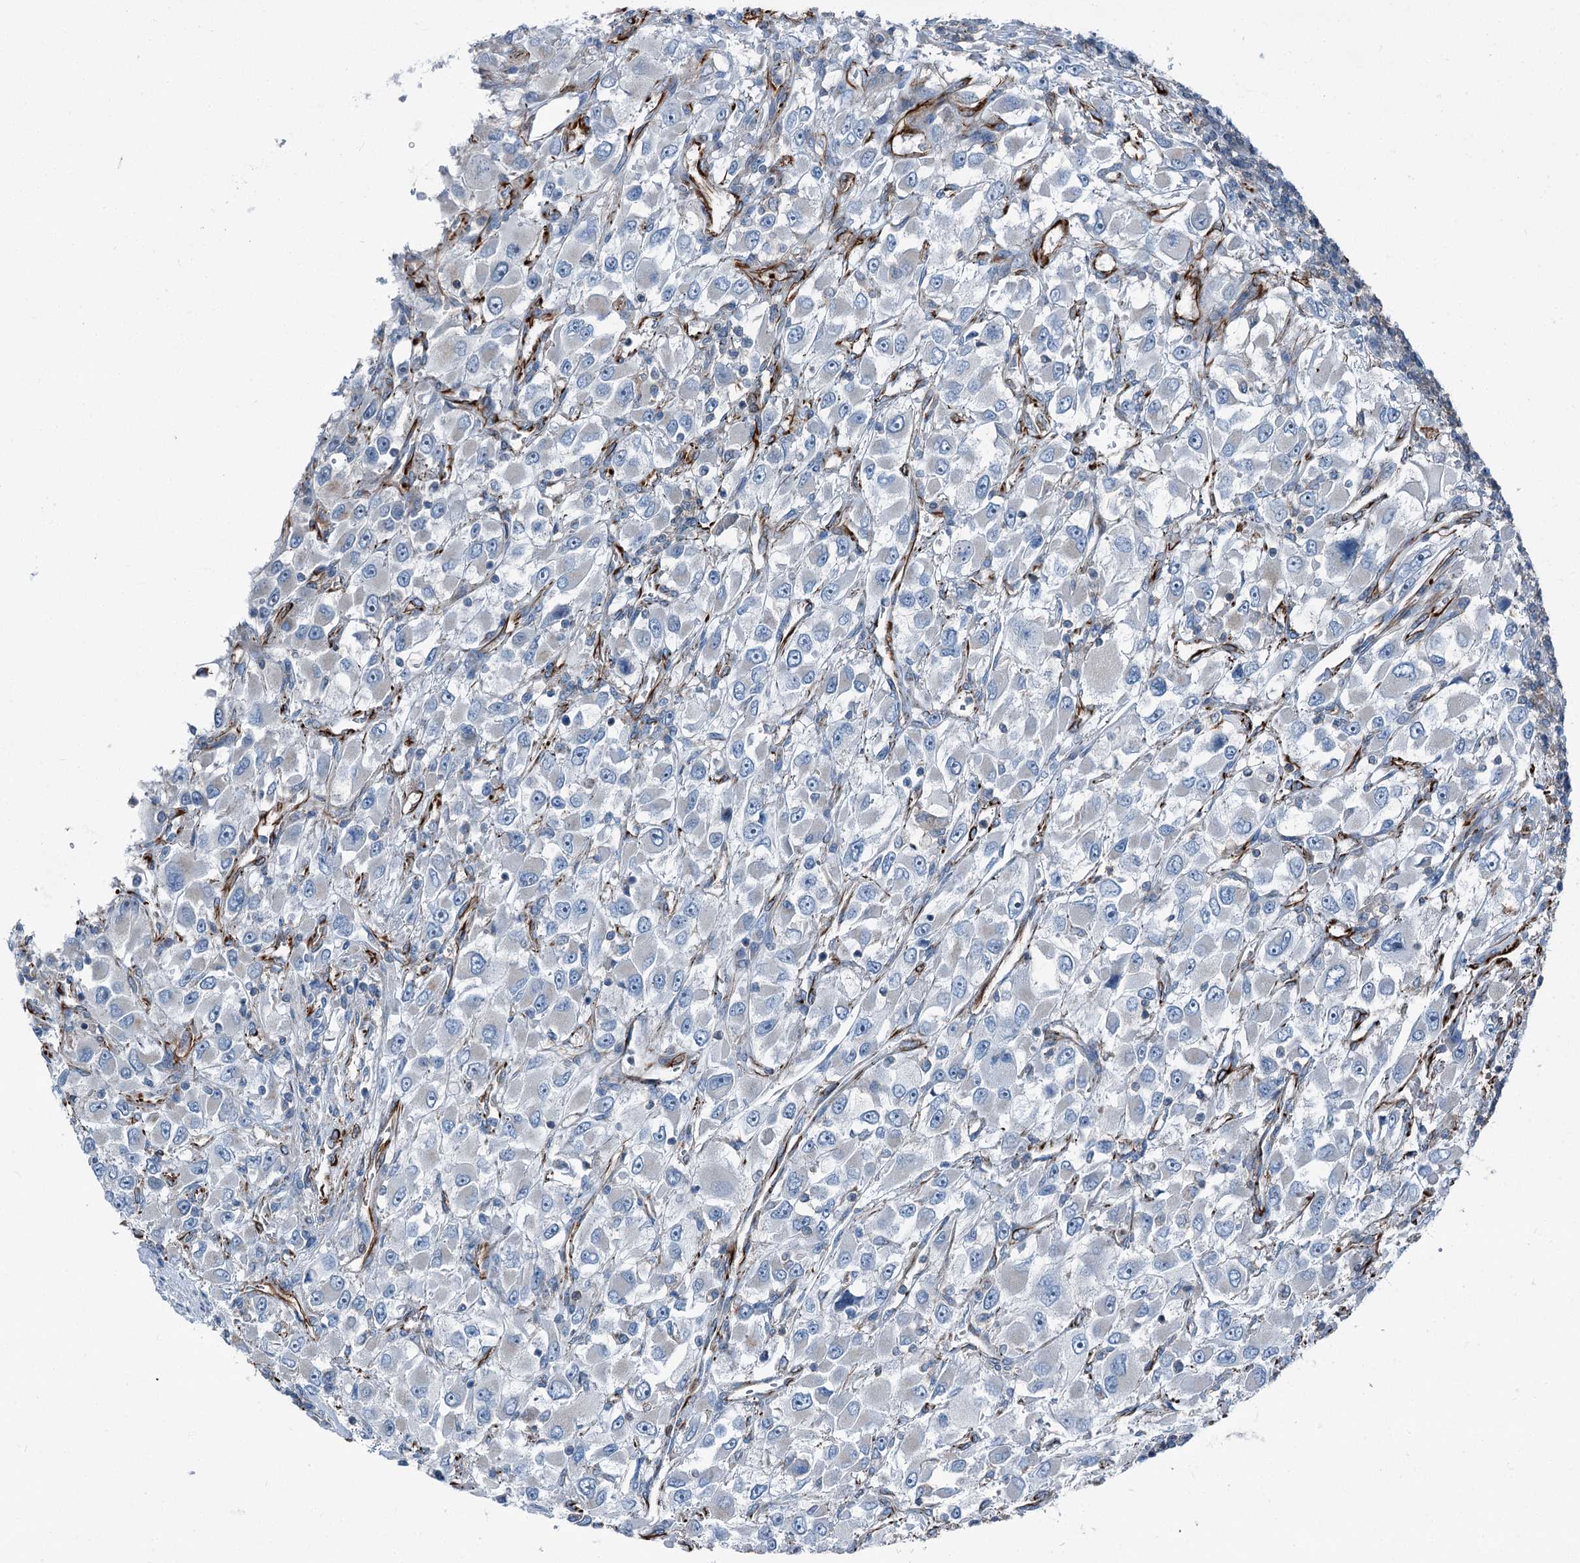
{"staining": {"intensity": "negative", "quantity": "none", "location": "none"}, "tissue": "renal cancer", "cell_type": "Tumor cells", "image_type": "cancer", "snomed": [{"axis": "morphology", "description": "Adenocarcinoma, NOS"}, {"axis": "topography", "description": "Kidney"}], "caption": "The photomicrograph demonstrates no staining of tumor cells in adenocarcinoma (renal).", "gene": "AXL", "patient": {"sex": "female", "age": 52}}